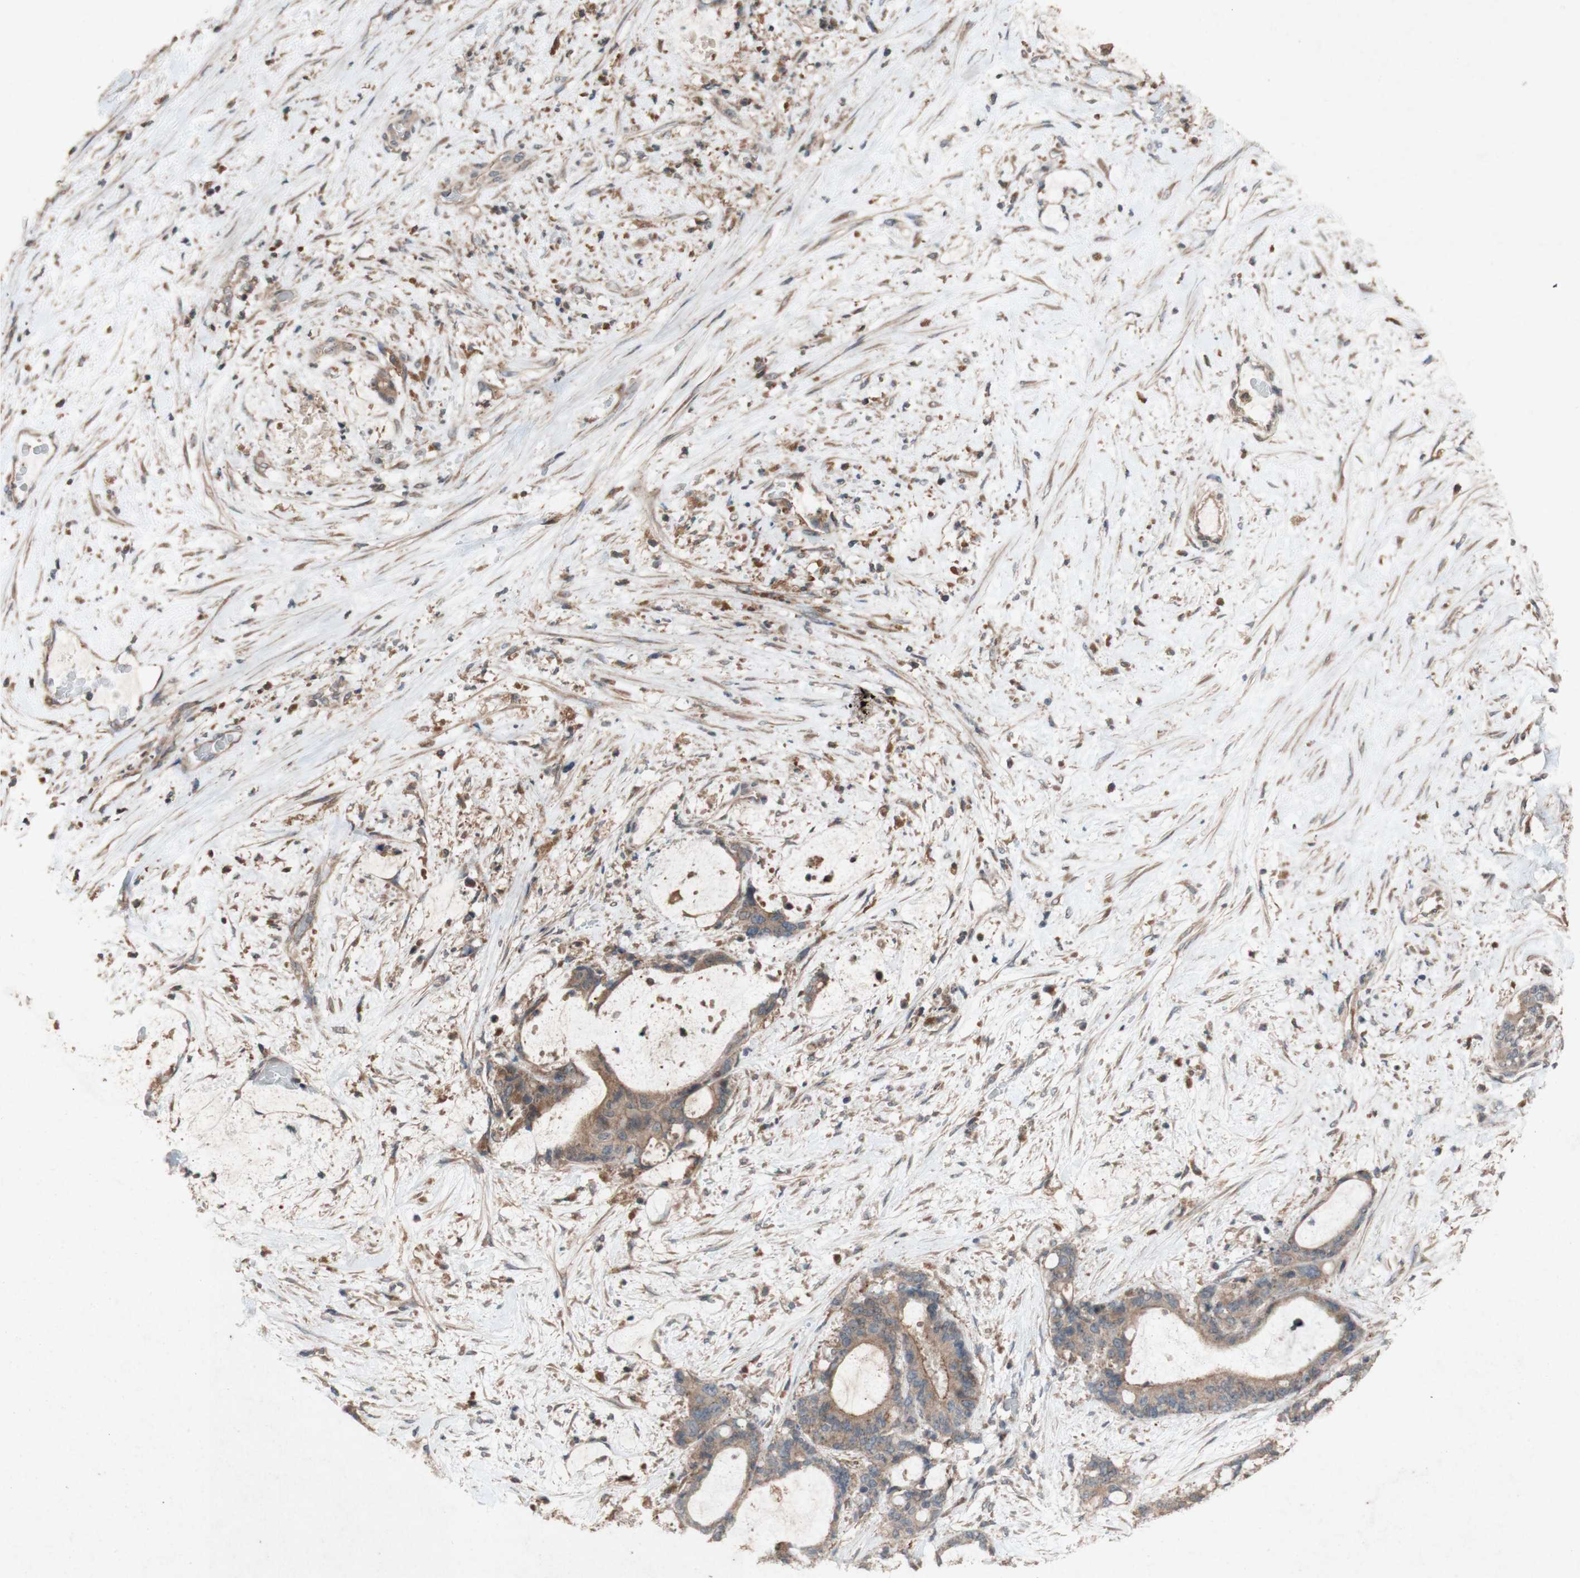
{"staining": {"intensity": "moderate", "quantity": ">75%", "location": "cytoplasmic/membranous"}, "tissue": "liver cancer", "cell_type": "Tumor cells", "image_type": "cancer", "snomed": [{"axis": "morphology", "description": "Cholangiocarcinoma"}, {"axis": "topography", "description": "Liver"}], "caption": "This micrograph reveals immunohistochemistry (IHC) staining of liver cholangiocarcinoma, with medium moderate cytoplasmic/membranous expression in about >75% of tumor cells.", "gene": "ATP6V1F", "patient": {"sex": "female", "age": 73}}